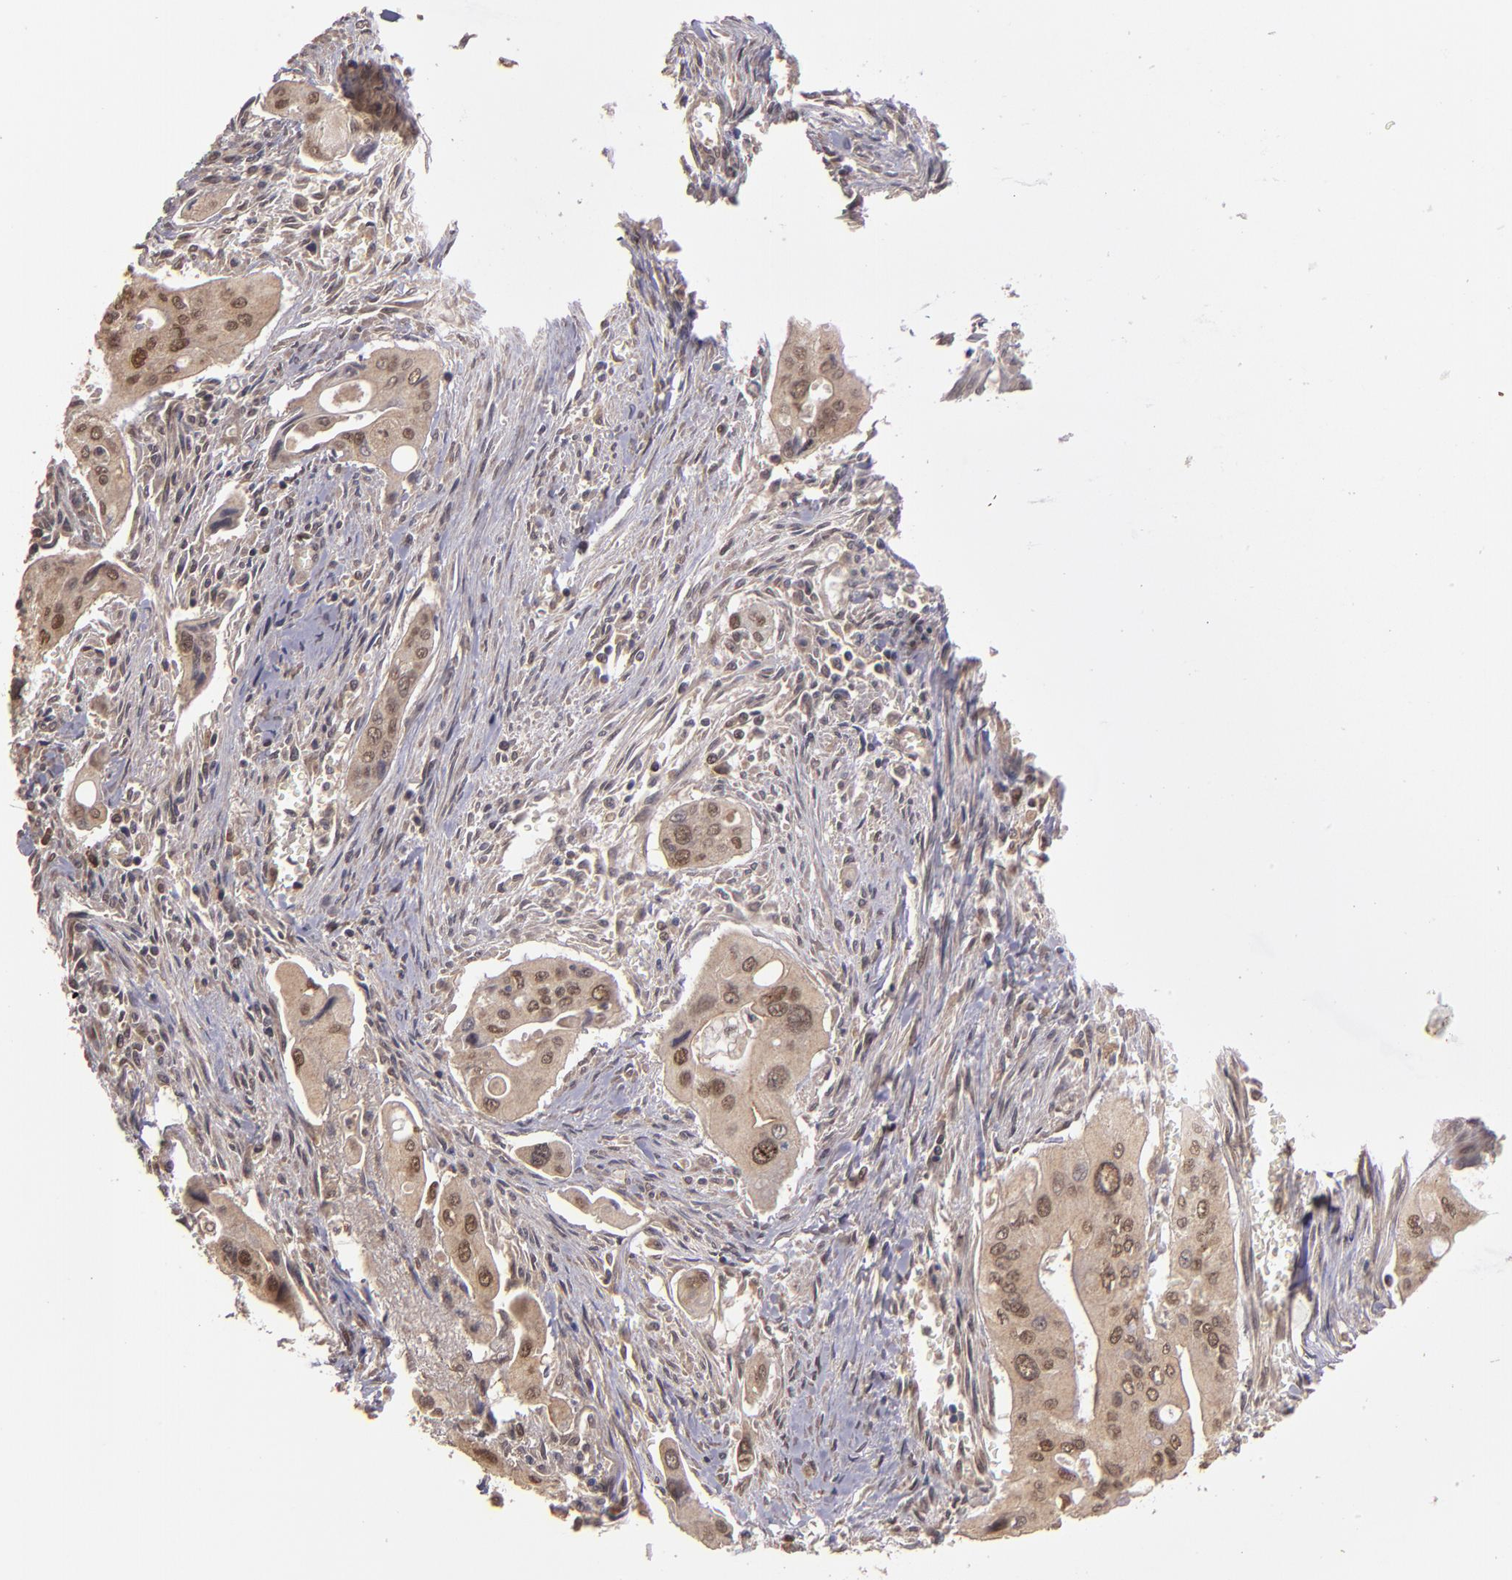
{"staining": {"intensity": "moderate", "quantity": ">75%", "location": "cytoplasmic/membranous,nuclear"}, "tissue": "pancreatic cancer", "cell_type": "Tumor cells", "image_type": "cancer", "snomed": [{"axis": "morphology", "description": "Adenocarcinoma, NOS"}, {"axis": "topography", "description": "Pancreas"}], "caption": "Moderate cytoplasmic/membranous and nuclear positivity for a protein is present in approximately >75% of tumor cells of adenocarcinoma (pancreatic) using IHC.", "gene": "ABHD12B", "patient": {"sex": "male", "age": 77}}